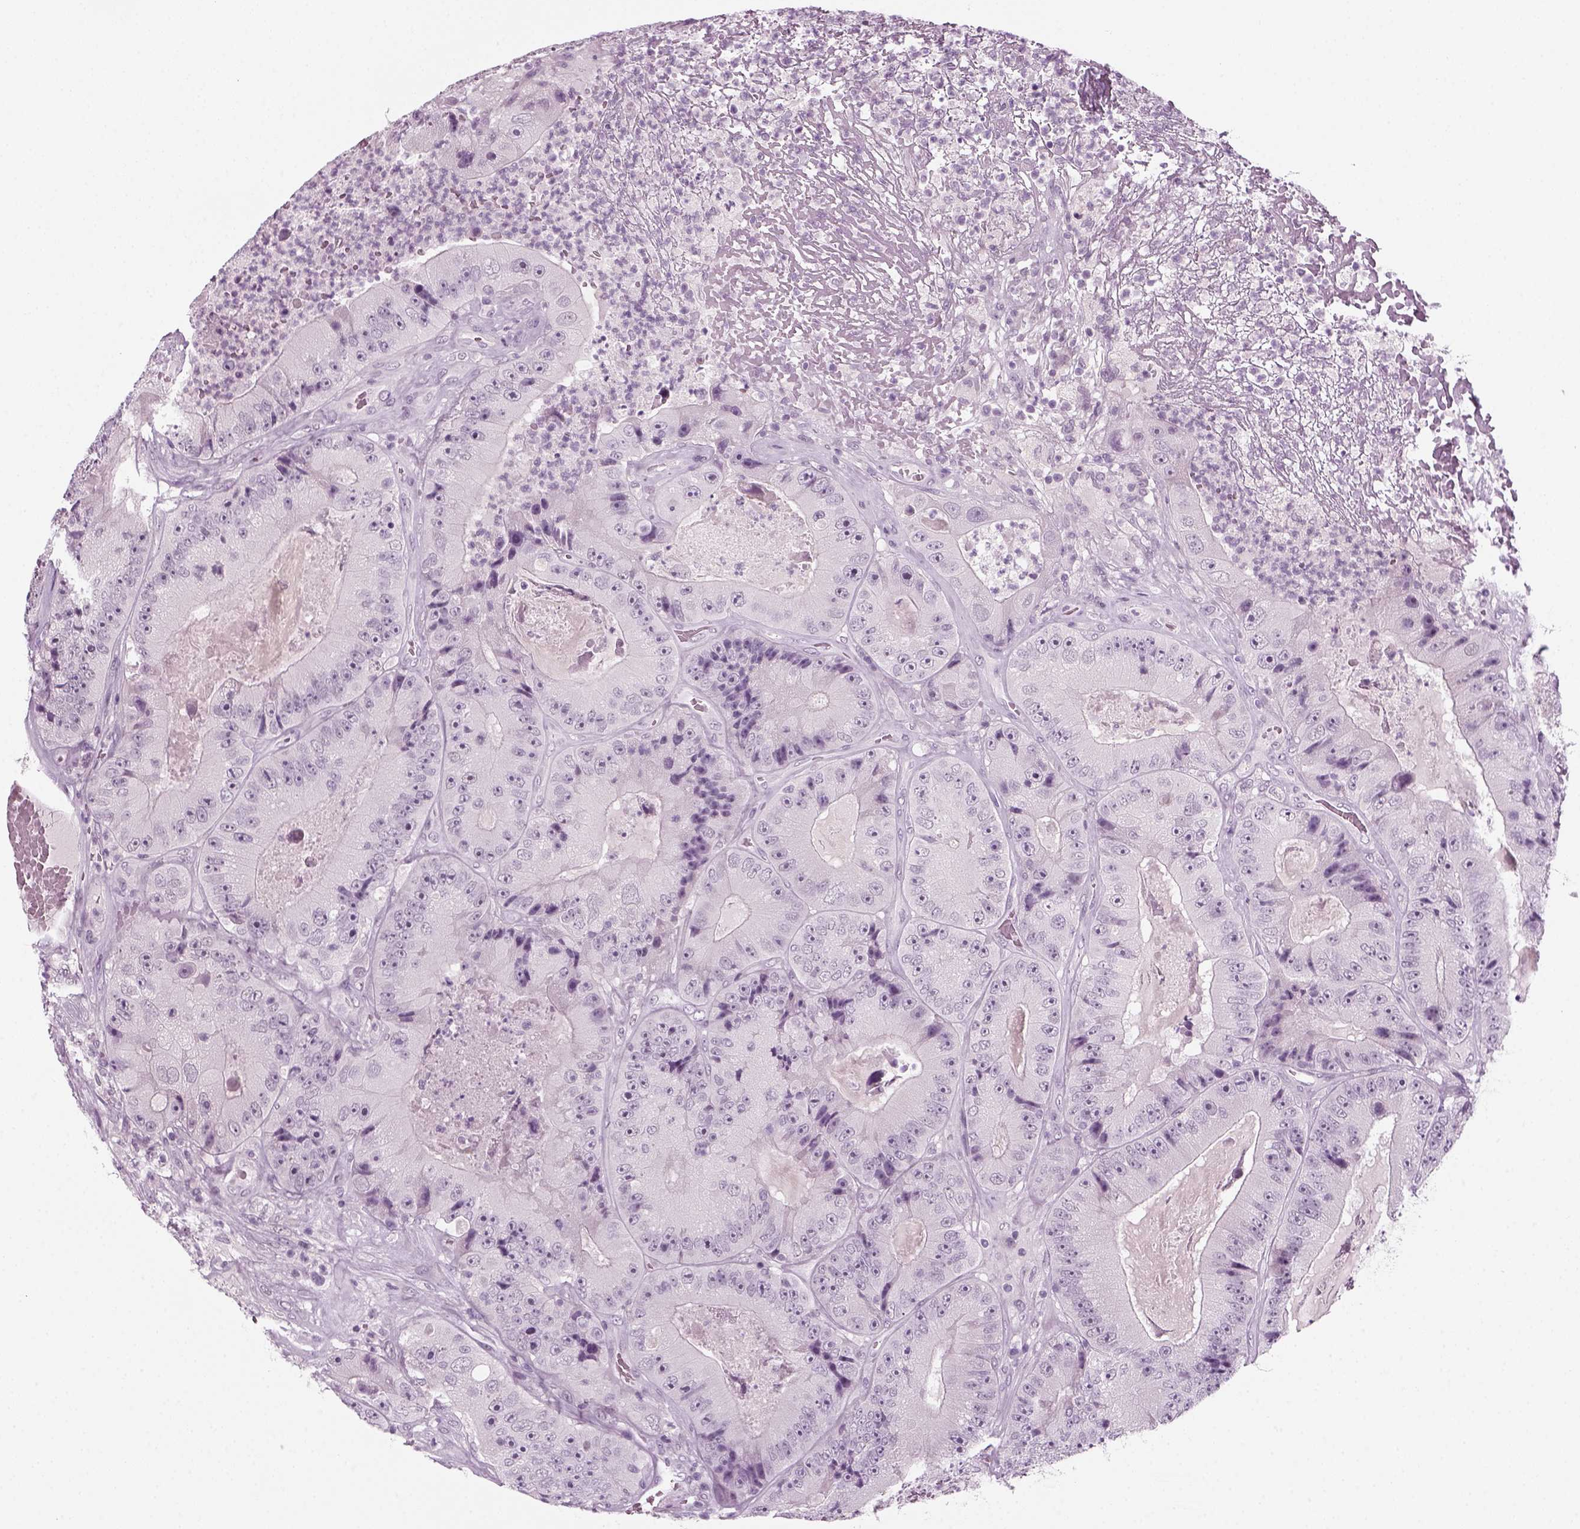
{"staining": {"intensity": "negative", "quantity": "none", "location": "none"}, "tissue": "colorectal cancer", "cell_type": "Tumor cells", "image_type": "cancer", "snomed": [{"axis": "morphology", "description": "Adenocarcinoma, NOS"}, {"axis": "topography", "description": "Colon"}], "caption": "IHC of colorectal adenocarcinoma demonstrates no expression in tumor cells. (Stains: DAB IHC with hematoxylin counter stain, Microscopy: brightfield microscopy at high magnification).", "gene": "KRT75", "patient": {"sex": "female", "age": 86}}